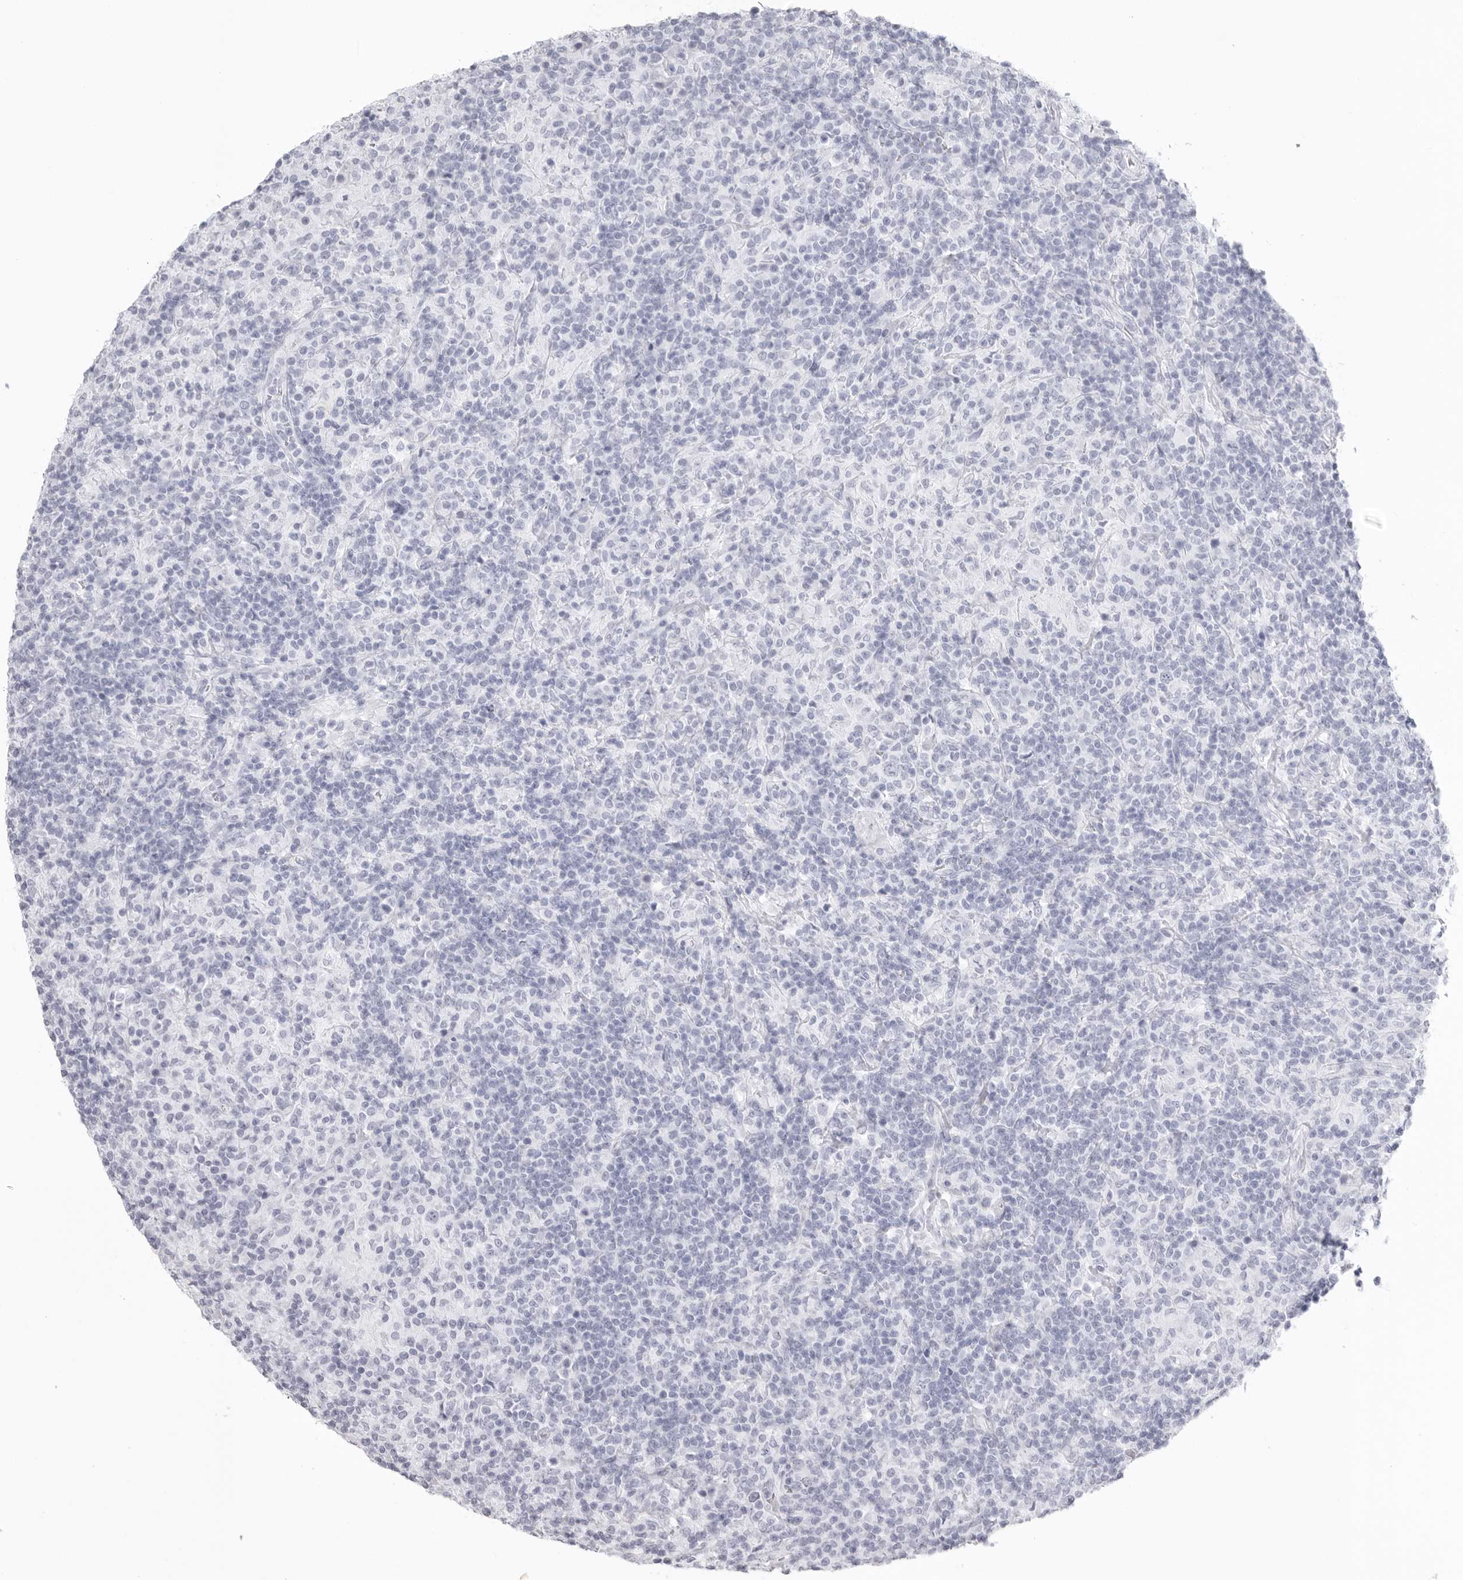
{"staining": {"intensity": "negative", "quantity": "none", "location": "none"}, "tissue": "lymphoma", "cell_type": "Tumor cells", "image_type": "cancer", "snomed": [{"axis": "morphology", "description": "Hodgkin's disease, NOS"}, {"axis": "topography", "description": "Lymph node"}], "caption": "Human Hodgkin's disease stained for a protein using immunohistochemistry (IHC) shows no staining in tumor cells.", "gene": "KLK9", "patient": {"sex": "male", "age": 70}}